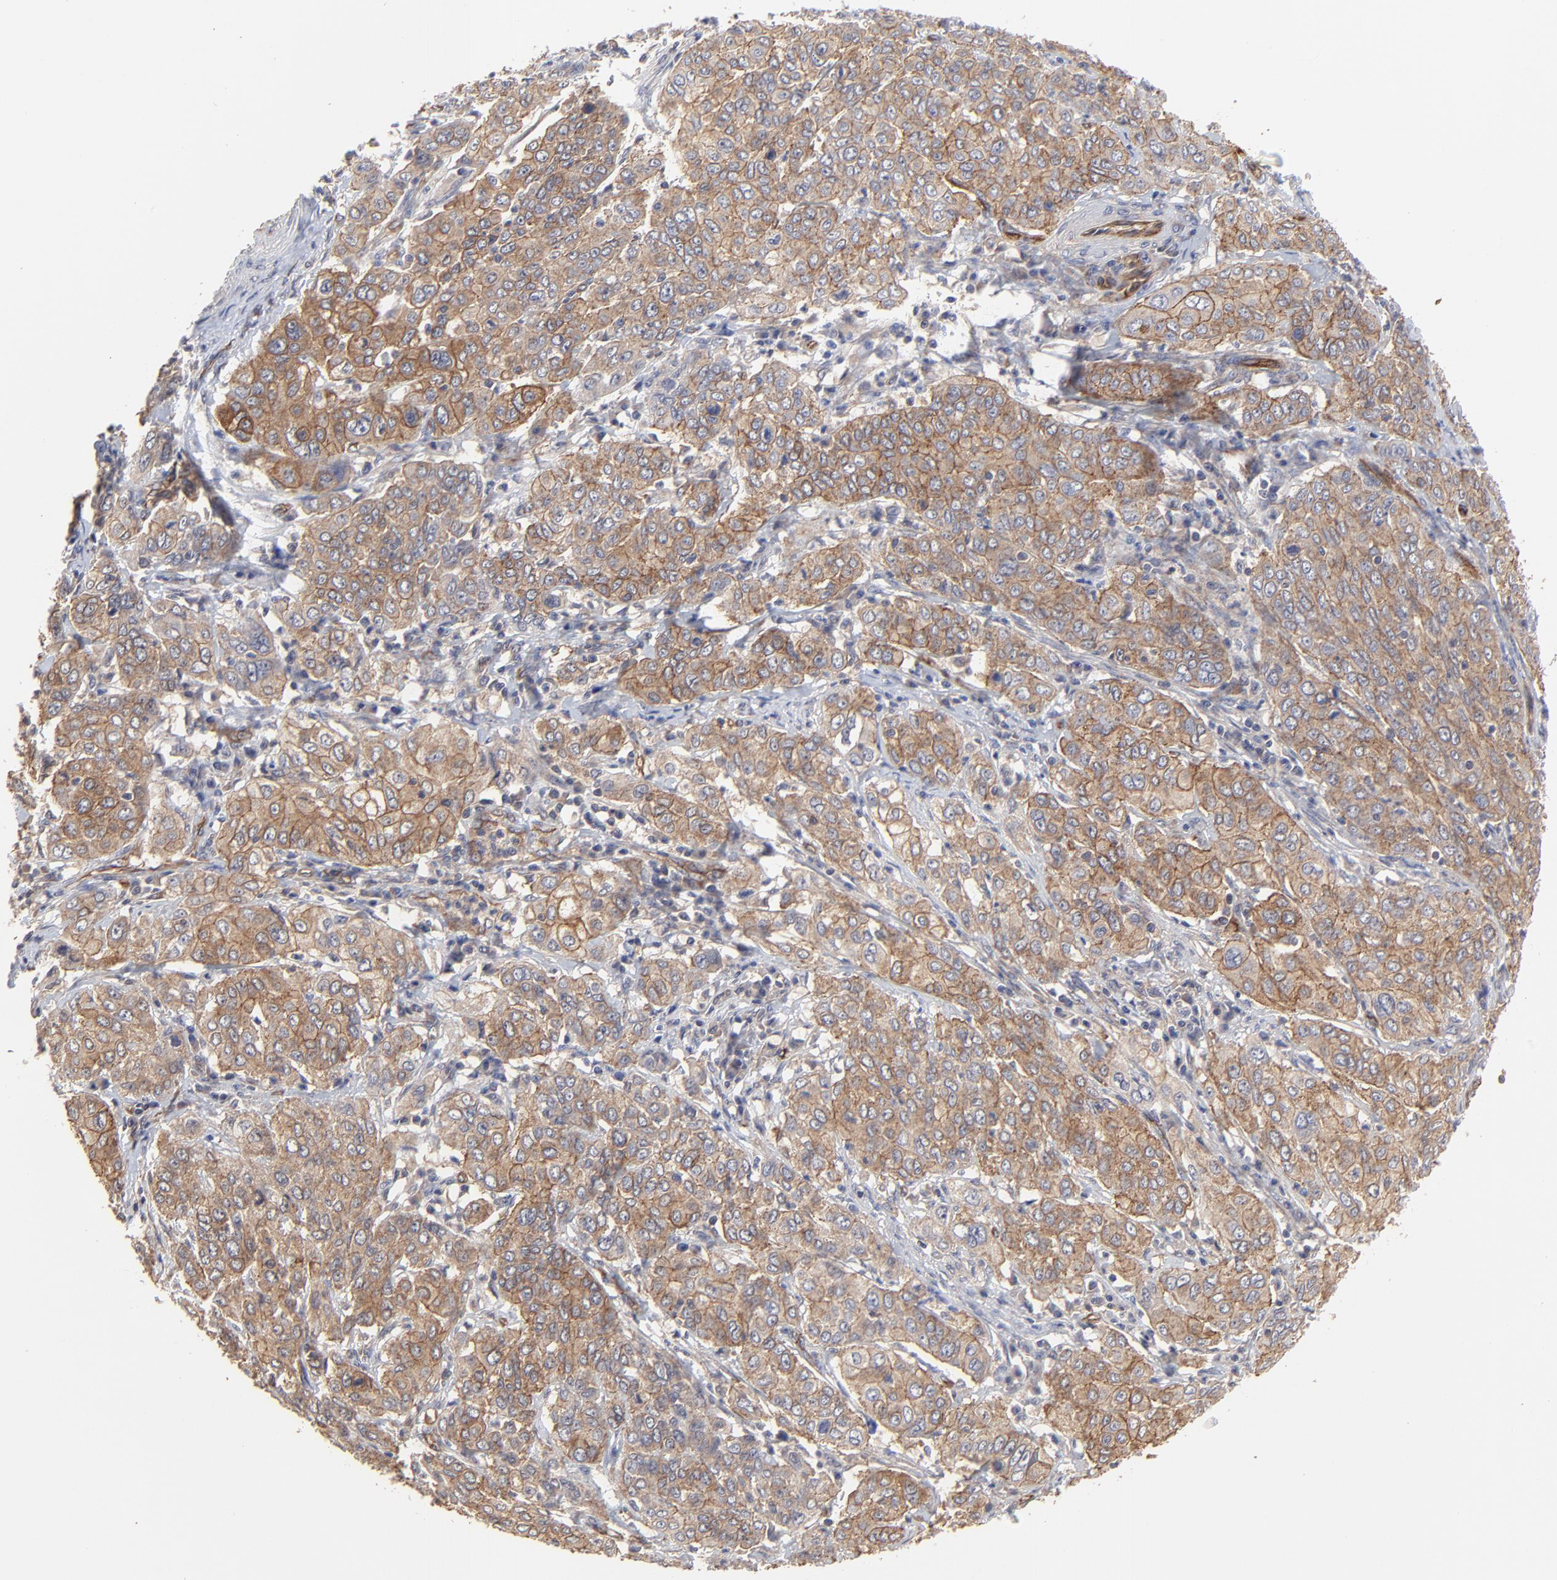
{"staining": {"intensity": "moderate", "quantity": ">75%", "location": "cytoplasmic/membranous"}, "tissue": "cervical cancer", "cell_type": "Tumor cells", "image_type": "cancer", "snomed": [{"axis": "morphology", "description": "Squamous cell carcinoma, NOS"}, {"axis": "topography", "description": "Cervix"}], "caption": "Approximately >75% of tumor cells in cervical cancer (squamous cell carcinoma) exhibit moderate cytoplasmic/membranous protein expression as visualized by brown immunohistochemical staining.", "gene": "ARMT1", "patient": {"sex": "female", "age": 38}}